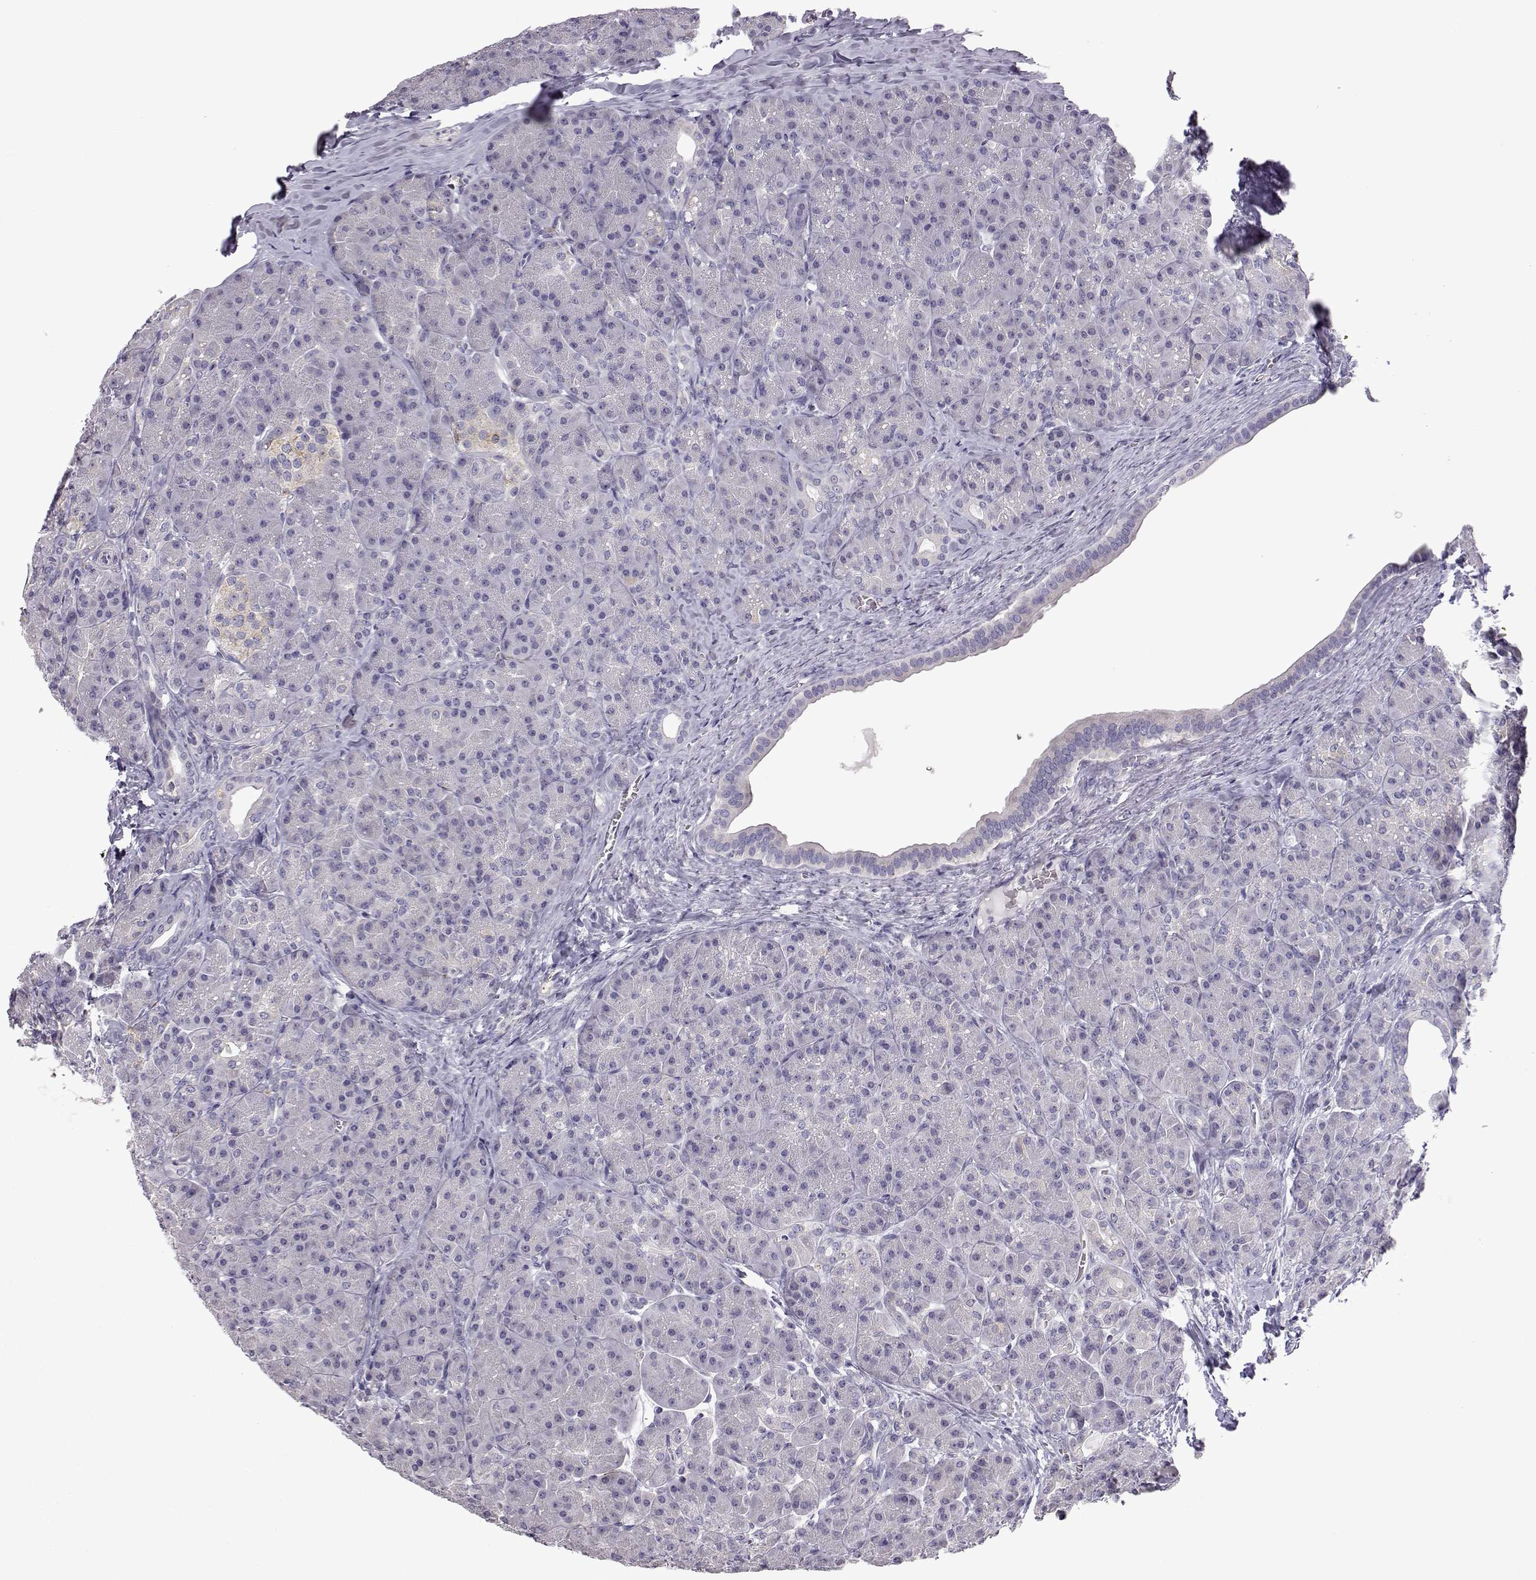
{"staining": {"intensity": "negative", "quantity": "none", "location": "none"}, "tissue": "pancreas", "cell_type": "Exocrine glandular cells", "image_type": "normal", "snomed": [{"axis": "morphology", "description": "Normal tissue, NOS"}, {"axis": "topography", "description": "Pancreas"}], "caption": "DAB (3,3'-diaminobenzidine) immunohistochemical staining of benign pancreas exhibits no significant positivity in exocrine glandular cells. Nuclei are stained in blue.", "gene": "VGF", "patient": {"sex": "male", "age": 57}}